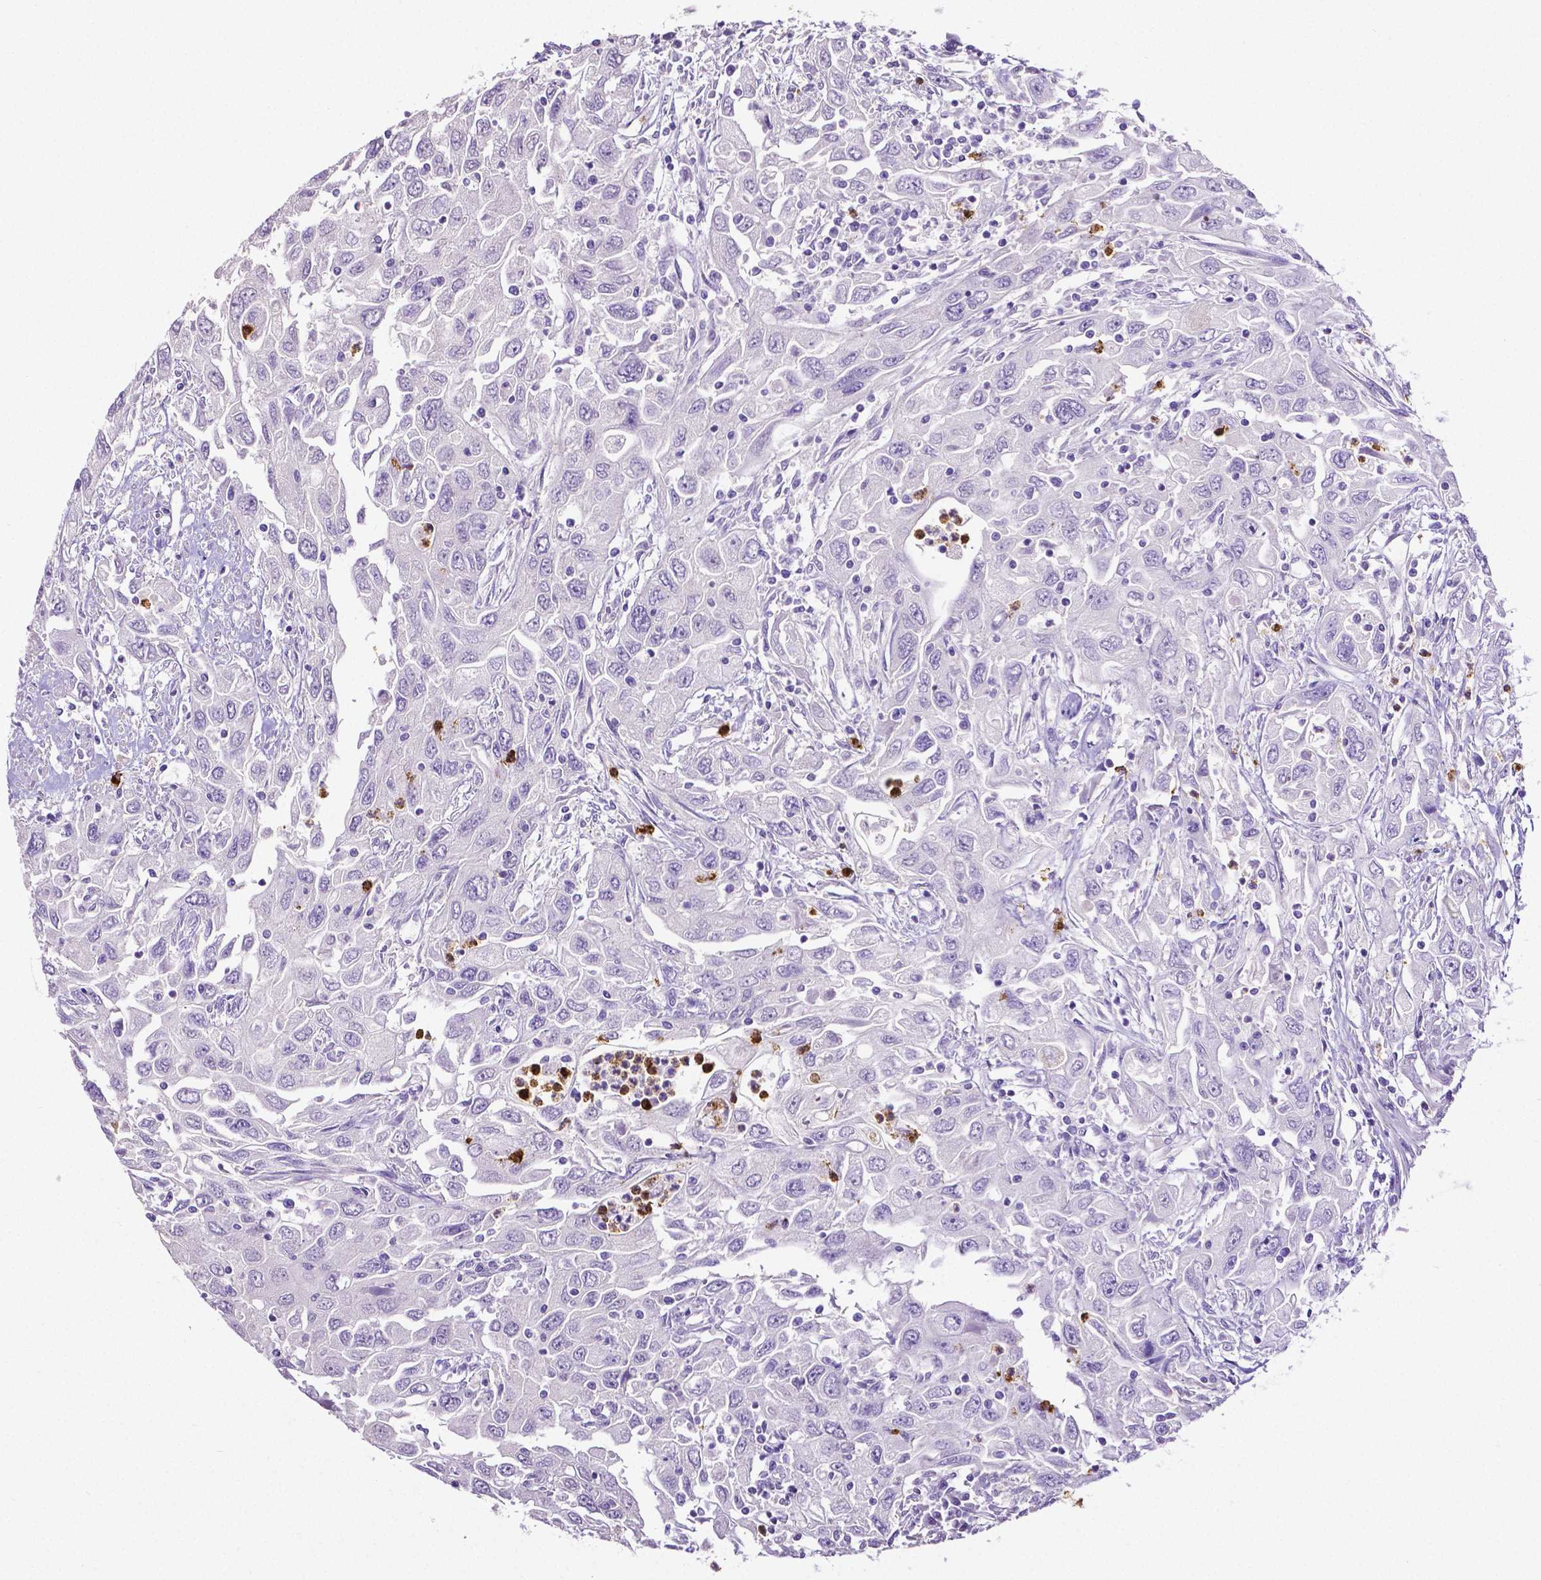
{"staining": {"intensity": "negative", "quantity": "none", "location": "none"}, "tissue": "urothelial cancer", "cell_type": "Tumor cells", "image_type": "cancer", "snomed": [{"axis": "morphology", "description": "Urothelial carcinoma, High grade"}, {"axis": "topography", "description": "Urinary bladder"}], "caption": "This is an IHC micrograph of urothelial carcinoma (high-grade). There is no staining in tumor cells.", "gene": "MMP9", "patient": {"sex": "male", "age": 76}}